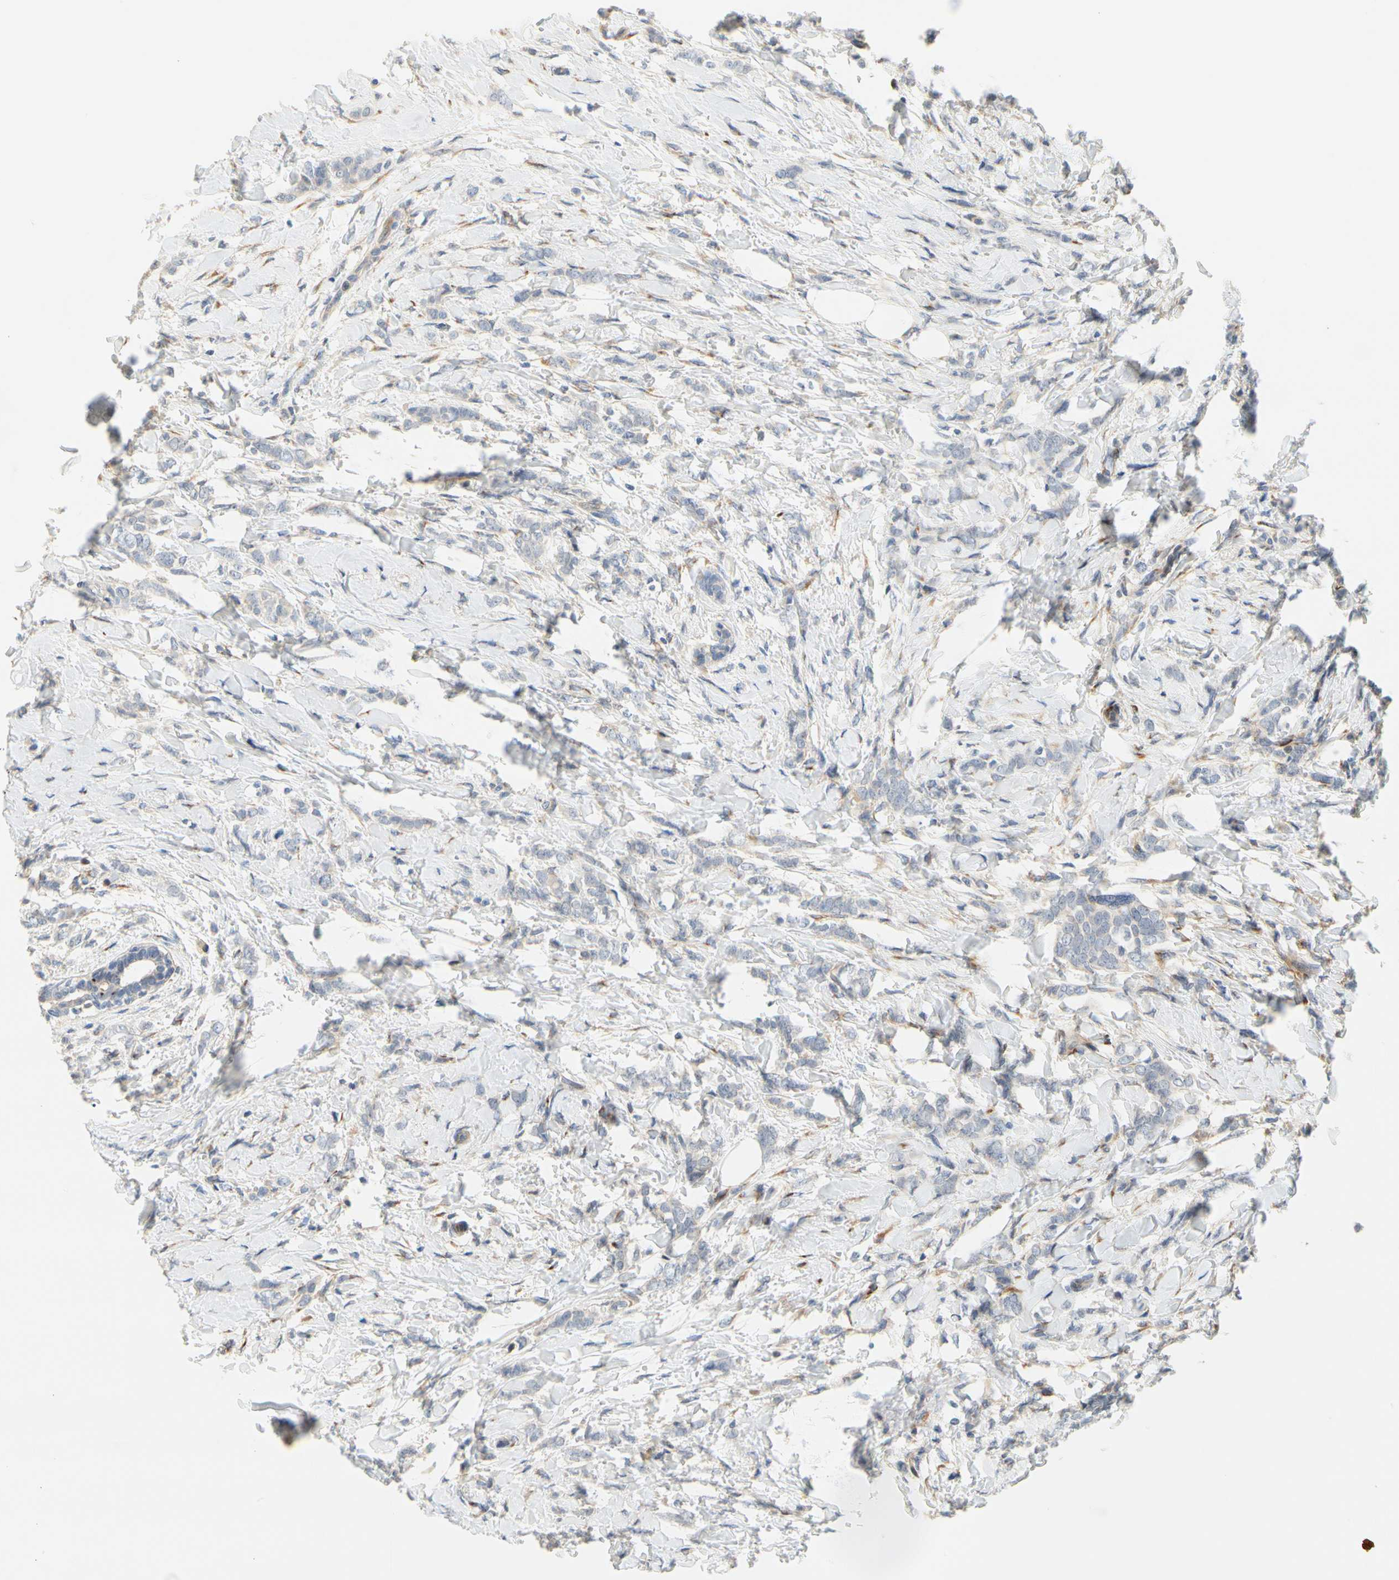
{"staining": {"intensity": "negative", "quantity": "none", "location": "none"}, "tissue": "breast cancer", "cell_type": "Tumor cells", "image_type": "cancer", "snomed": [{"axis": "morphology", "description": "Lobular carcinoma, in situ"}, {"axis": "morphology", "description": "Lobular carcinoma"}, {"axis": "topography", "description": "Breast"}], "caption": "Lobular carcinoma in situ (breast) was stained to show a protein in brown. There is no significant staining in tumor cells.", "gene": "ZNF236", "patient": {"sex": "female", "age": 41}}